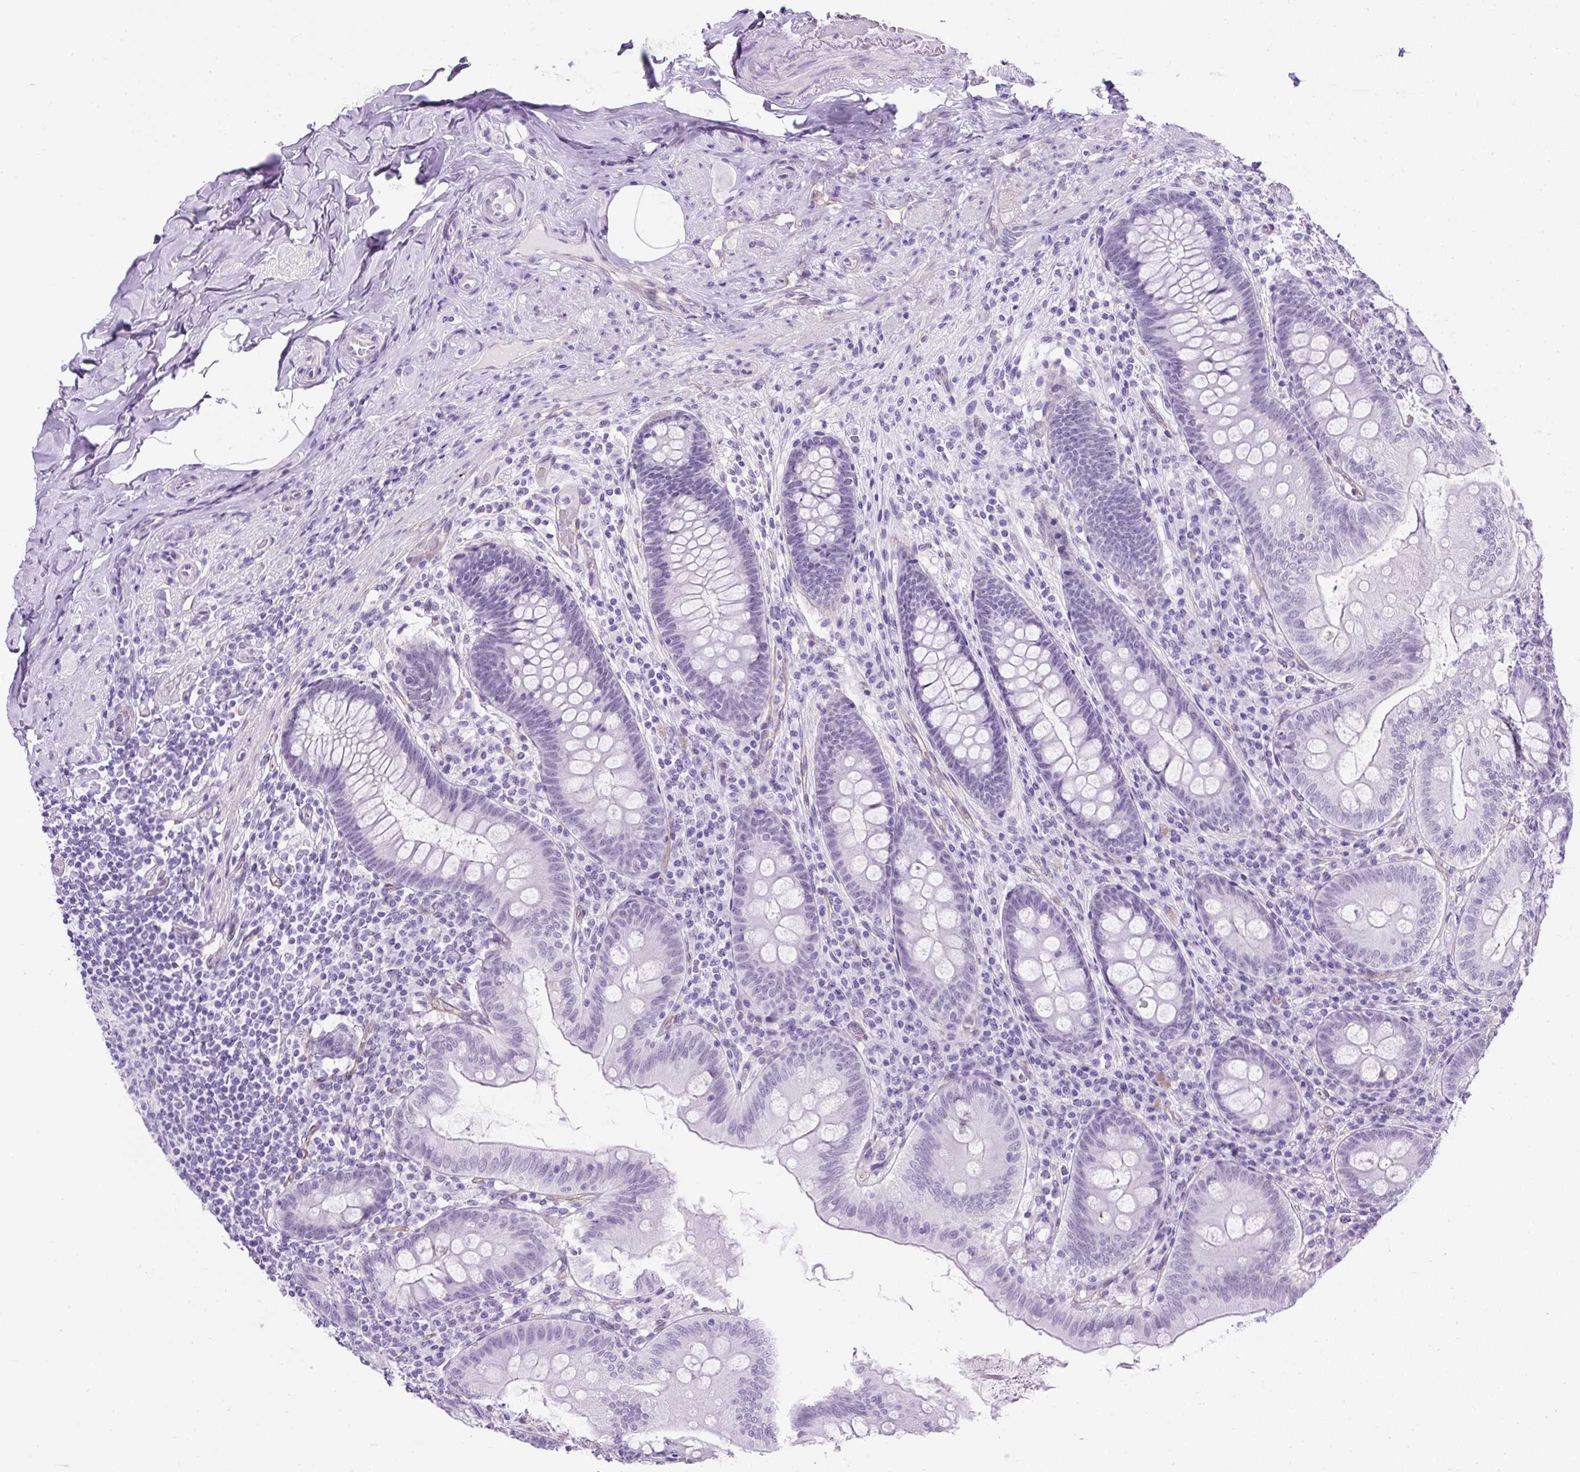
{"staining": {"intensity": "negative", "quantity": "none", "location": "none"}, "tissue": "appendix", "cell_type": "Glandular cells", "image_type": "normal", "snomed": [{"axis": "morphology", "description": "Normal tissue, NOS"}, {"axis": "topography", "description": "Appendix"}], "caption": "This histopathology image is of benign appendix stained with immunohistochemistry (IHC) to label a protein in brown with the nuclei are counter-stained blue. There is no staining in glandular cells.", "gene": "KRT12", "patient": {"sex": "male", "age": 71}}